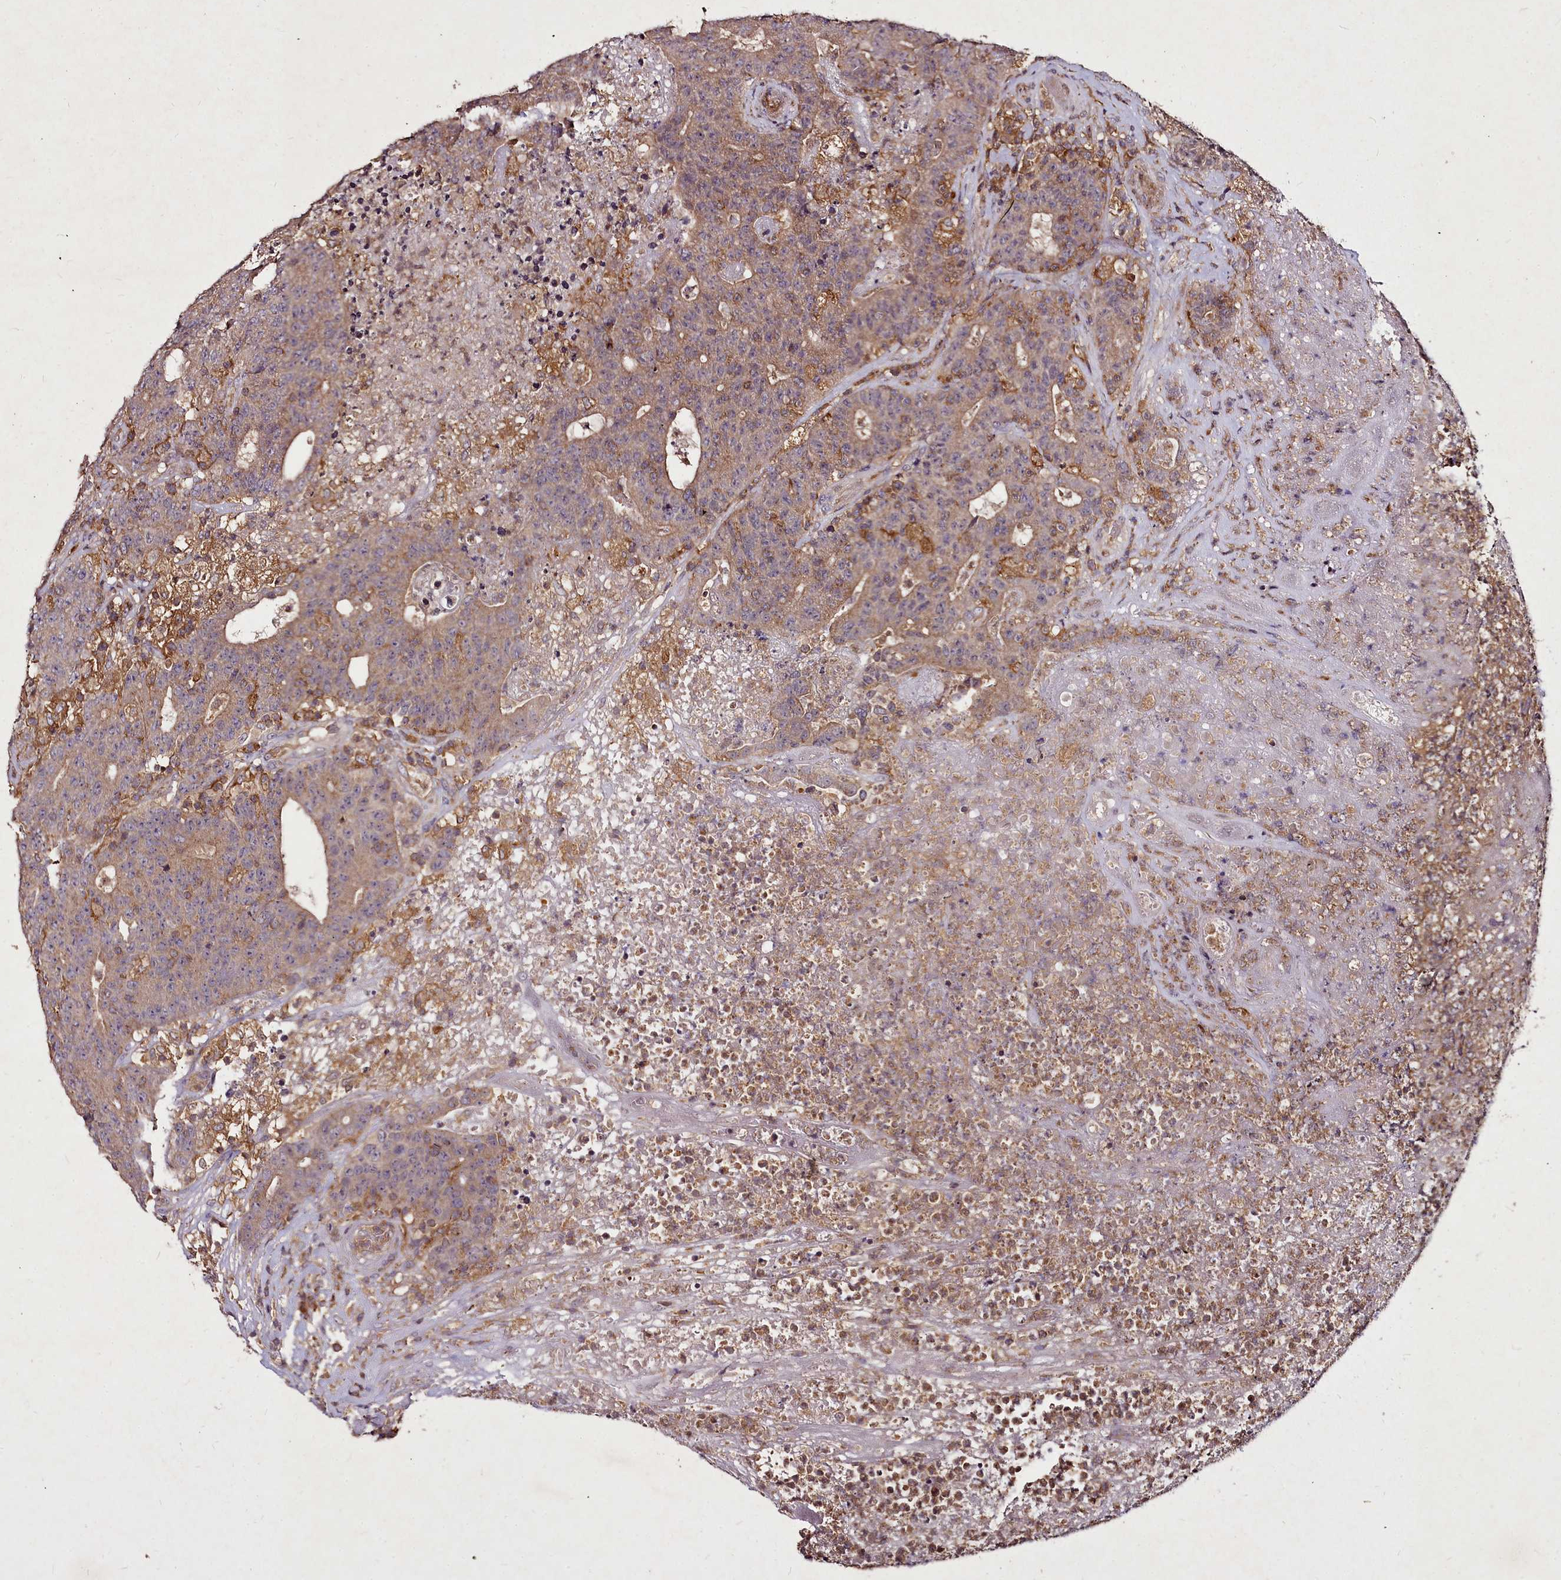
{"staining": {"intensity": "weak", "quantity": "25%-75%", "location": "cytoplasmic/membranous"}, "tissue": "colorectal cancer", "cell_type": "Tumor cells", "image_type": "cancer", "snomed": [{"axis": "morphology", "description": "Adenocarcinoma, NOS"}, {"axis": "topography", "description": "Colon"}], "caption": "Adenocarcinoma (colorectal) stained with DAB immunohistochemistry (IHC) shows low levels of weak cytoplasmic/membranous positivity in about 25%-75% of tumor cells. The protein of interest is shown in brown color, while the nuclei are stained blue.", "gene": "NCKAP1L", "patient": {"sex": "female", "age": 75}}